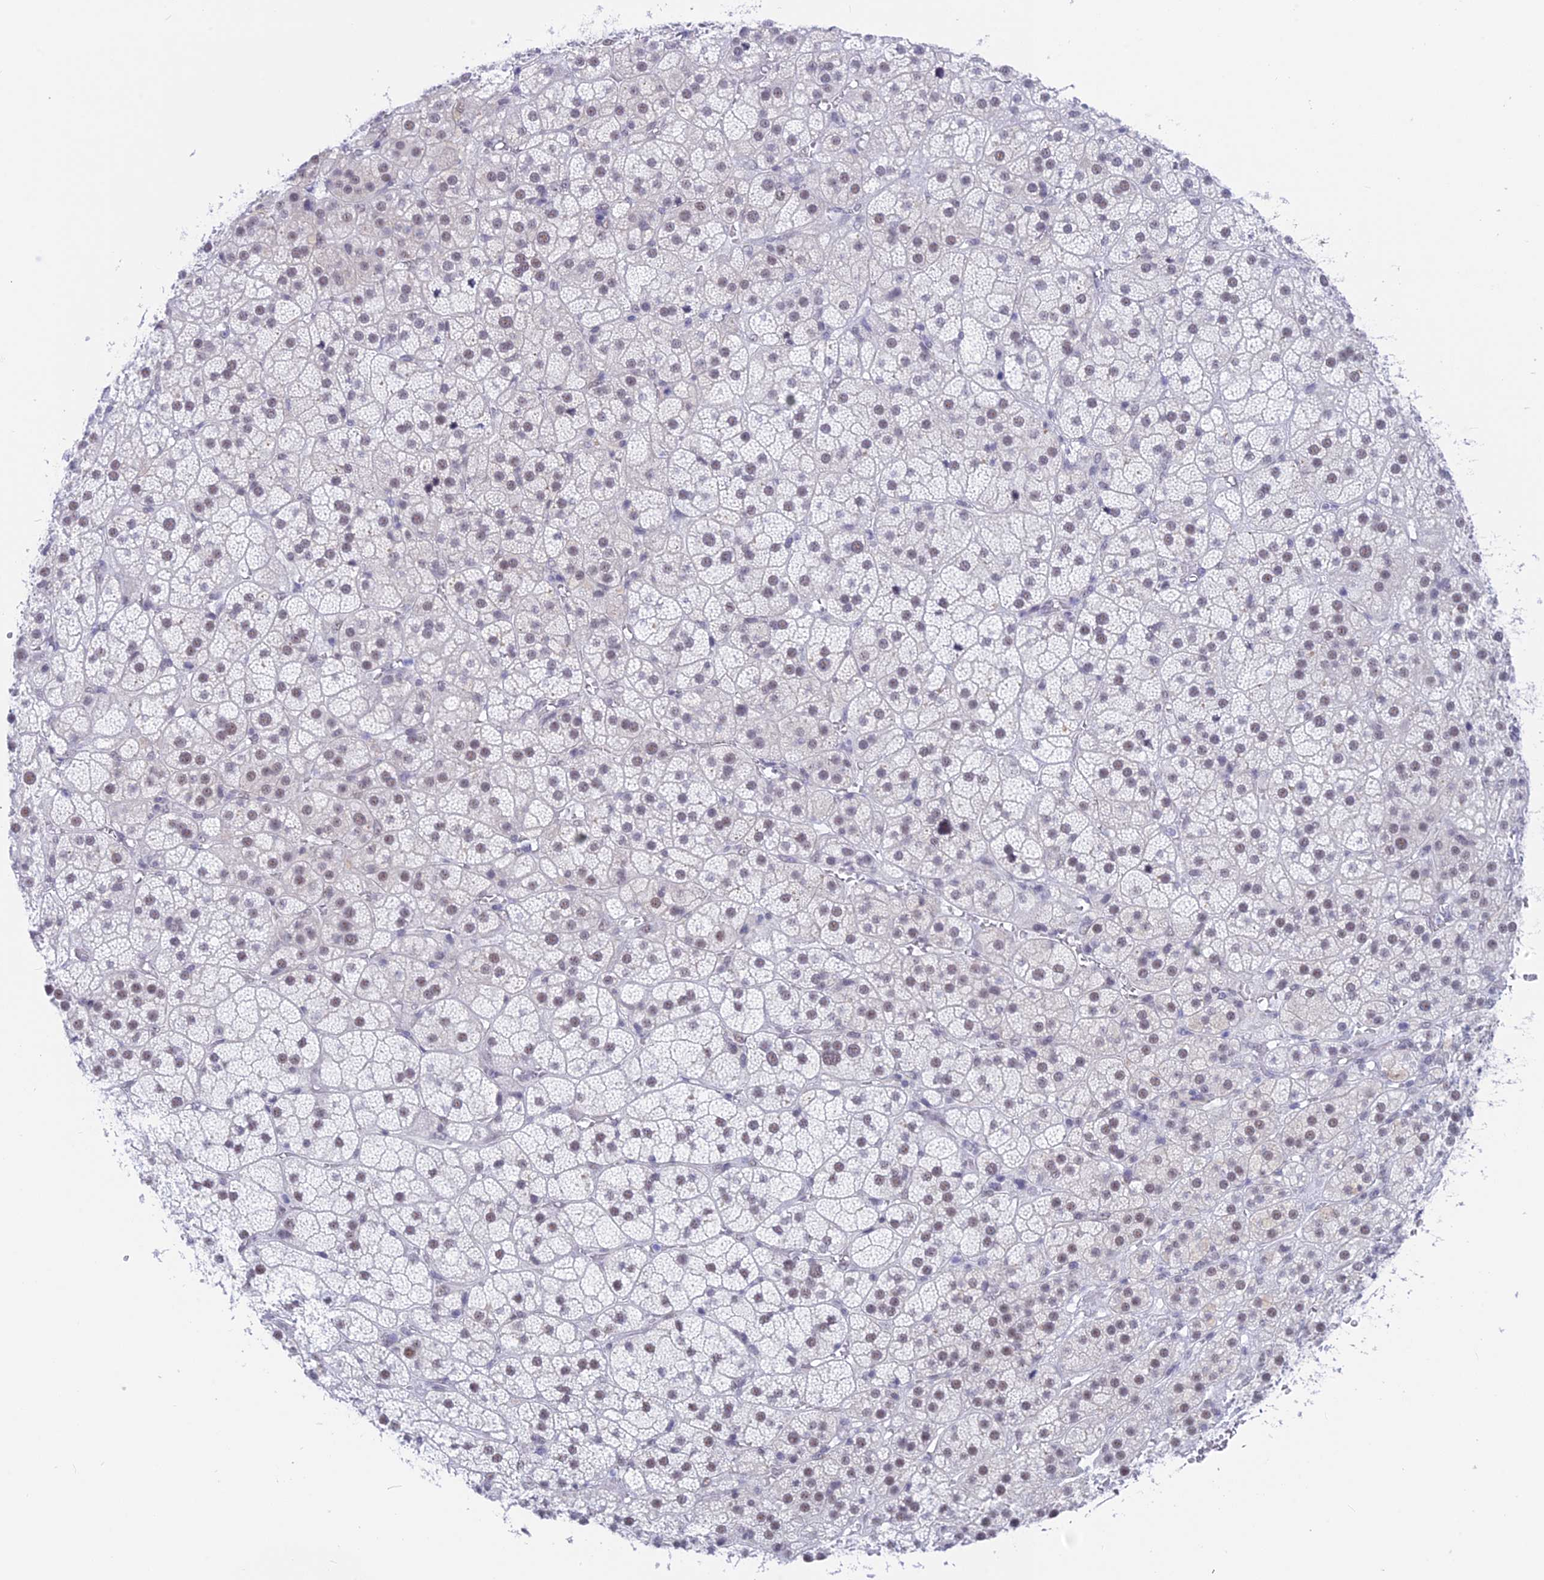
{"staining": {"intensity": "weak", "quantity": "<25%", "location": "nuclear"}, "tissue": "adrenal gland", "cell_type": "Glandular cells", "image_type": "normal", "snomed": [{"axis": "morphology", "description": "Normal tissue, NOS"}, {"axis": "topography", "description": "Adrenal gland"}], "caption": "Immunohistochemical staining of normal human adrenal gland exhibits no significant staining in glandular cells.", "gene": "SRSF5", "patient": {"sex": "female", "age": 70}}